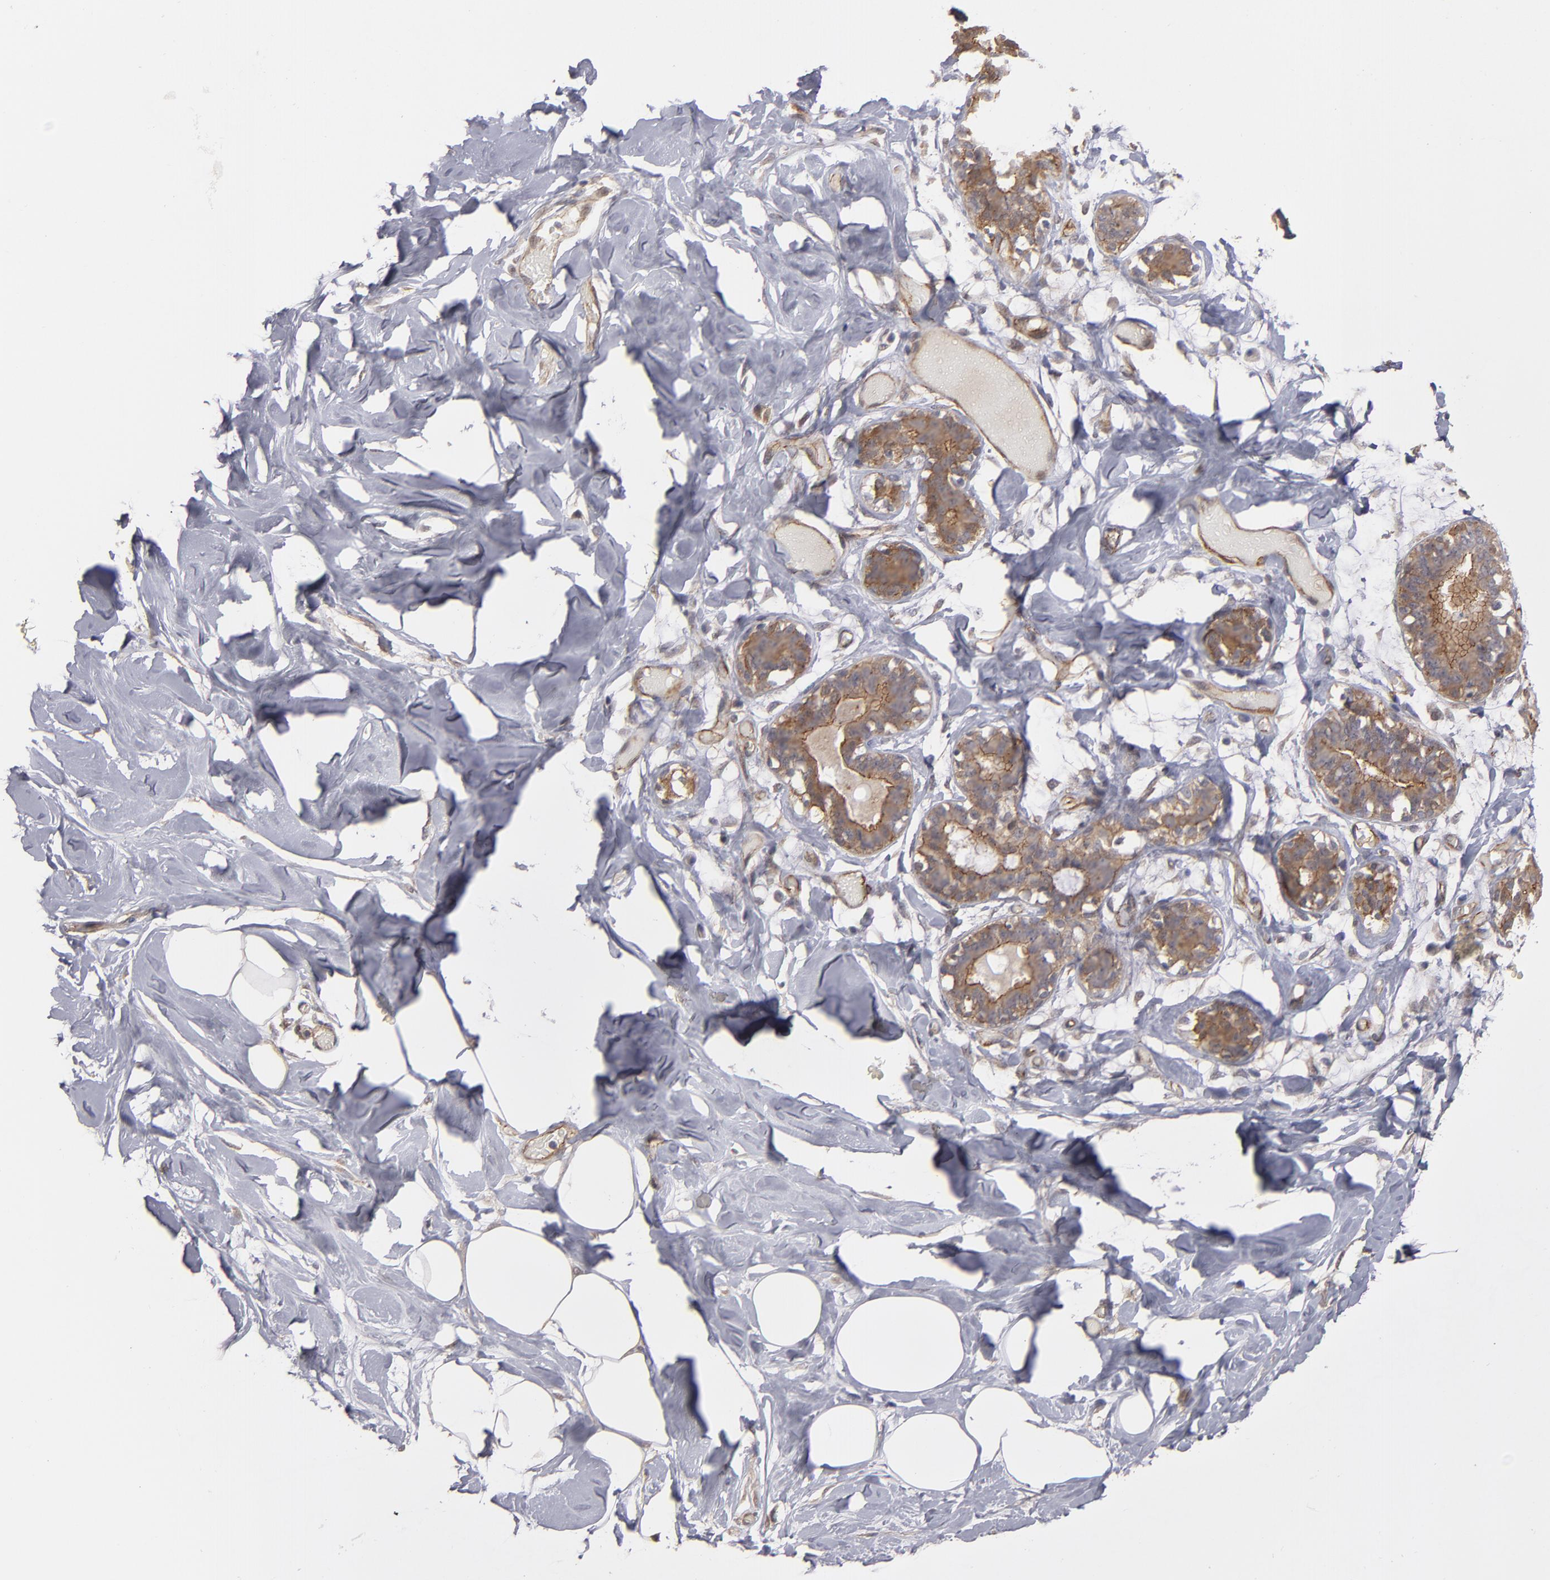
{"staining": {"intensity": "moderate", "quantity": ">75%", "location": "cytoplasmic/membranous"}, "tissue": "breast", "cell_type": "Glandular cells", "image_type": "normal", "snomed": [{"axis": "morphology", "description": "Normal tissue, NOS"}, {"axis": "topography", "description": "Breast"}, {"axis": "topography", "description": "Soft tissue"}], "caption": "This histopathology image reveals immunohistochemistry staining of unremarkable breast, with medium moderate cytoplasmic/membranous positivity in about >75% of glandular cells.", "gene": "TJP1", "patient": {"sex": "female", "age": 25}}